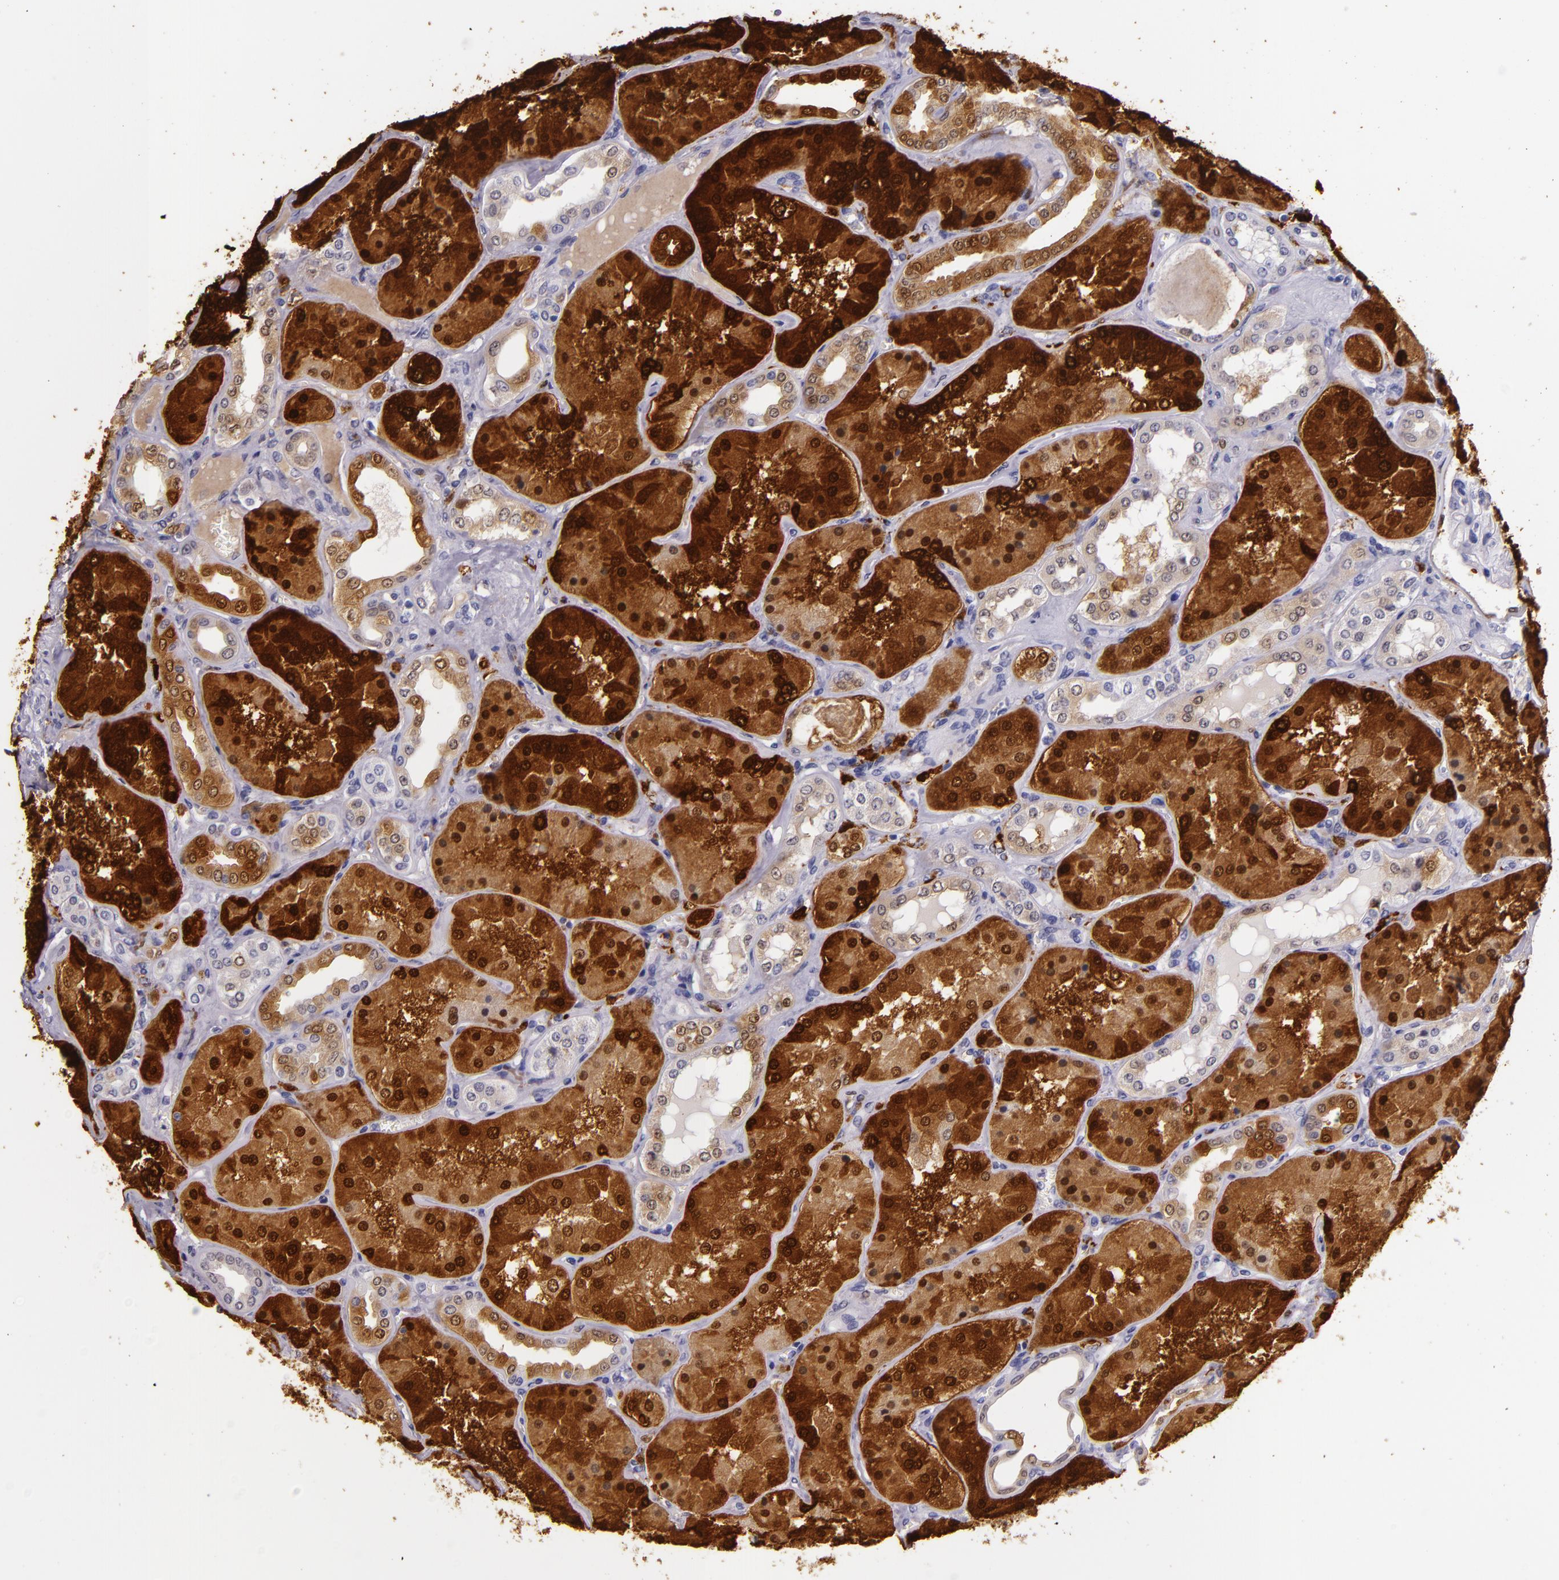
{"staining": {"intensity": "negative", "quantity": "none", "location": "none"}, "tissue": "kidney", "cell_type": "Cells in glomeruli", "image_type": "normal", "snomed": [{"axis": "morphology", "description": "Normal tissue, NOS"}, {"axis": "topography", "description": "Kidney"}], "caption": "Histopathology image shows no significant protein staining in cells in glomeruli of benign kidney. Brightfield microscopy of immunohistochemistry stained with DAB (3,3'-diaminobenzidine) (brown) and hematoxylin (blue), captured at high magnification.", "gene": "MT1A", "patient": {"sex": "female", "age": 56}}